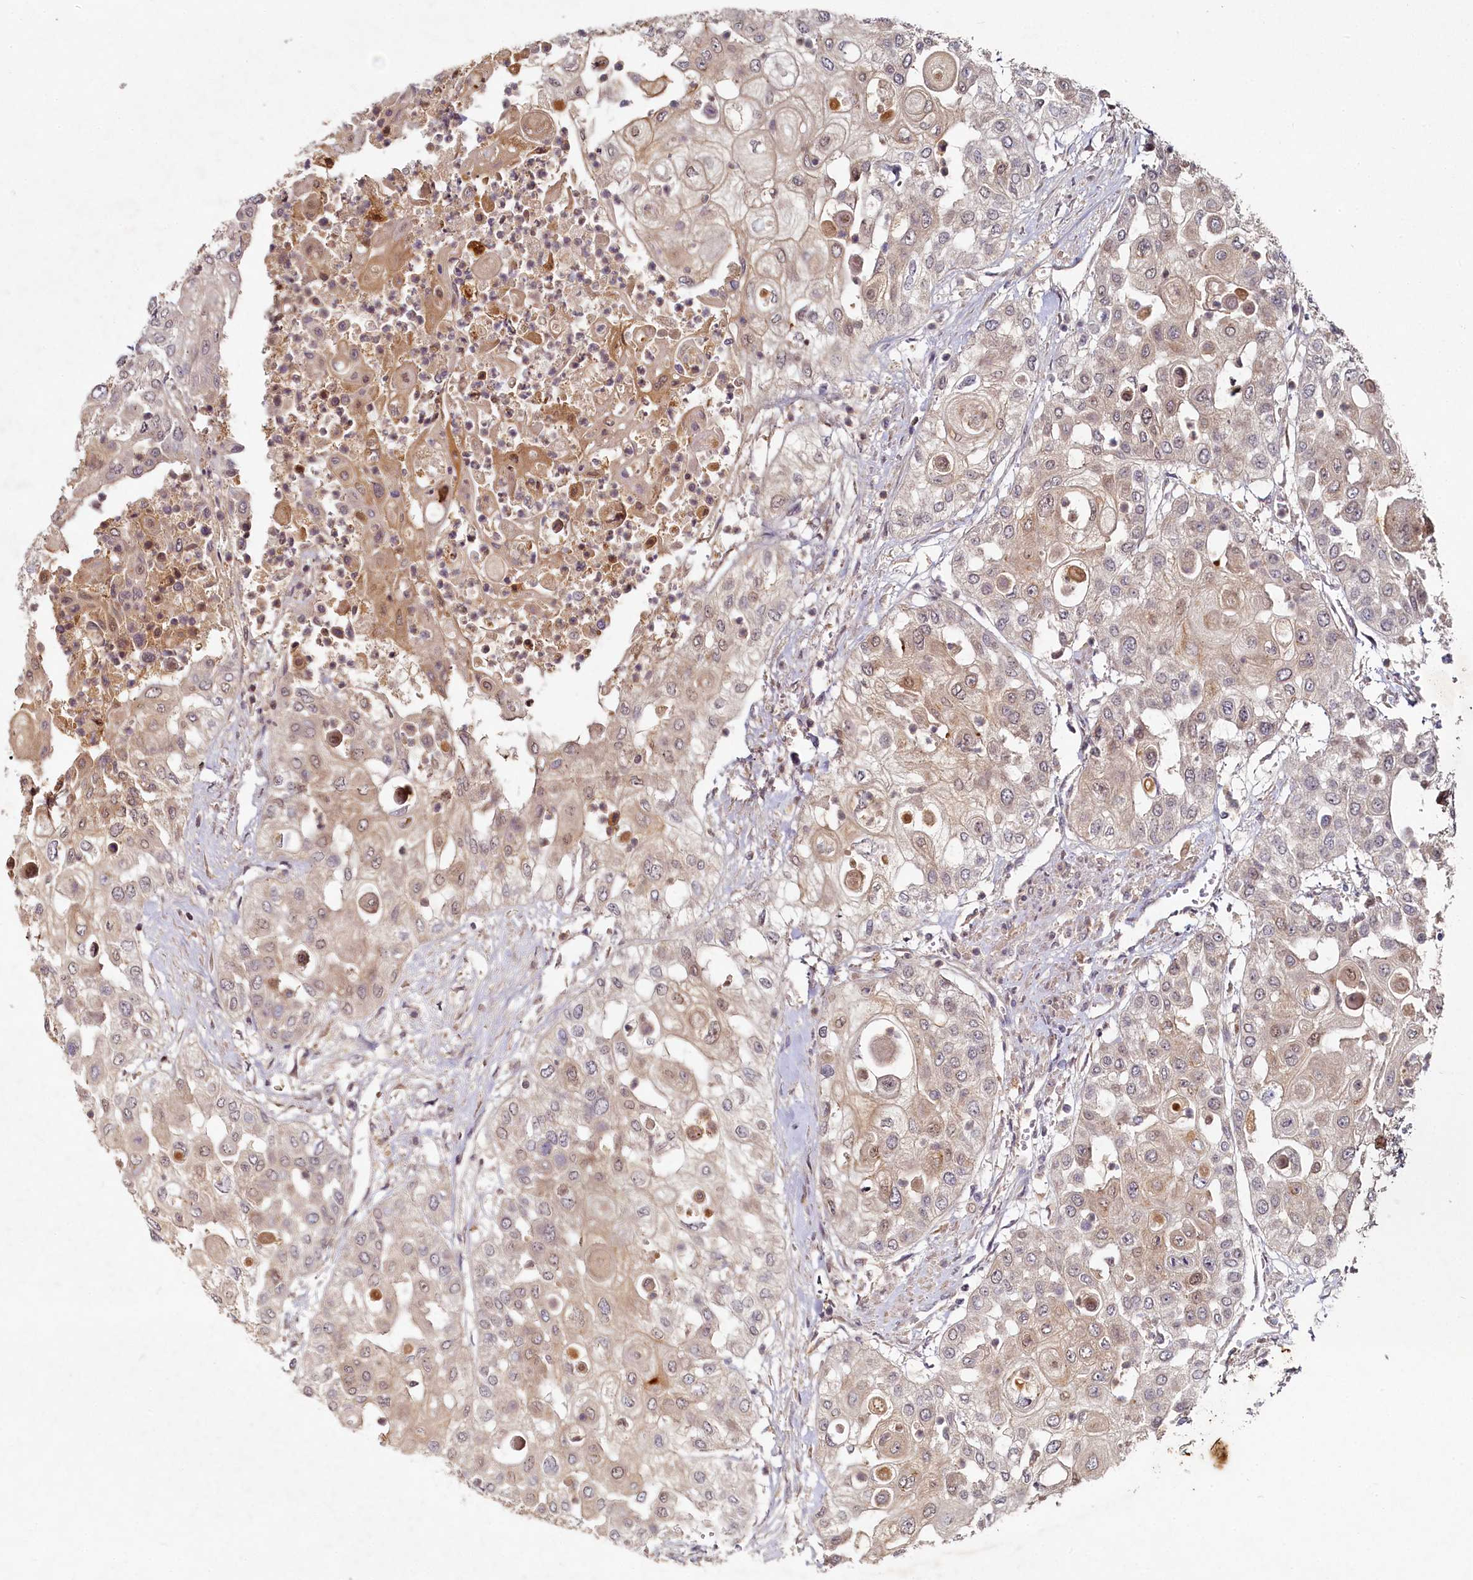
{"staining": {"intensity": "weak", "quantity": ">75%", "location": "cytoplasmic/membranous"}, "tissue": "urothelial cancer", "cell_type": "Tumor cells", "image_type": "cancer", "snomed": [{"axis": "morphology", "description": "Urothelial carcinoma, High grade"}, {"axis": "topography", "description": "Urinary bladder"}], "caption": "Protein expression by immunohistochemistry (IHC) reveals weak cytoplasmic/membranous positivity in approximately >75% of tumor cells in high-grade urothelial carcinoma. Using DAB (brown) and hematoxylin (blue) stains, captured at high magnification using brightfield microscopy.", "gene": "HERC3", "patient": {"sex": "female", "age": 79}}